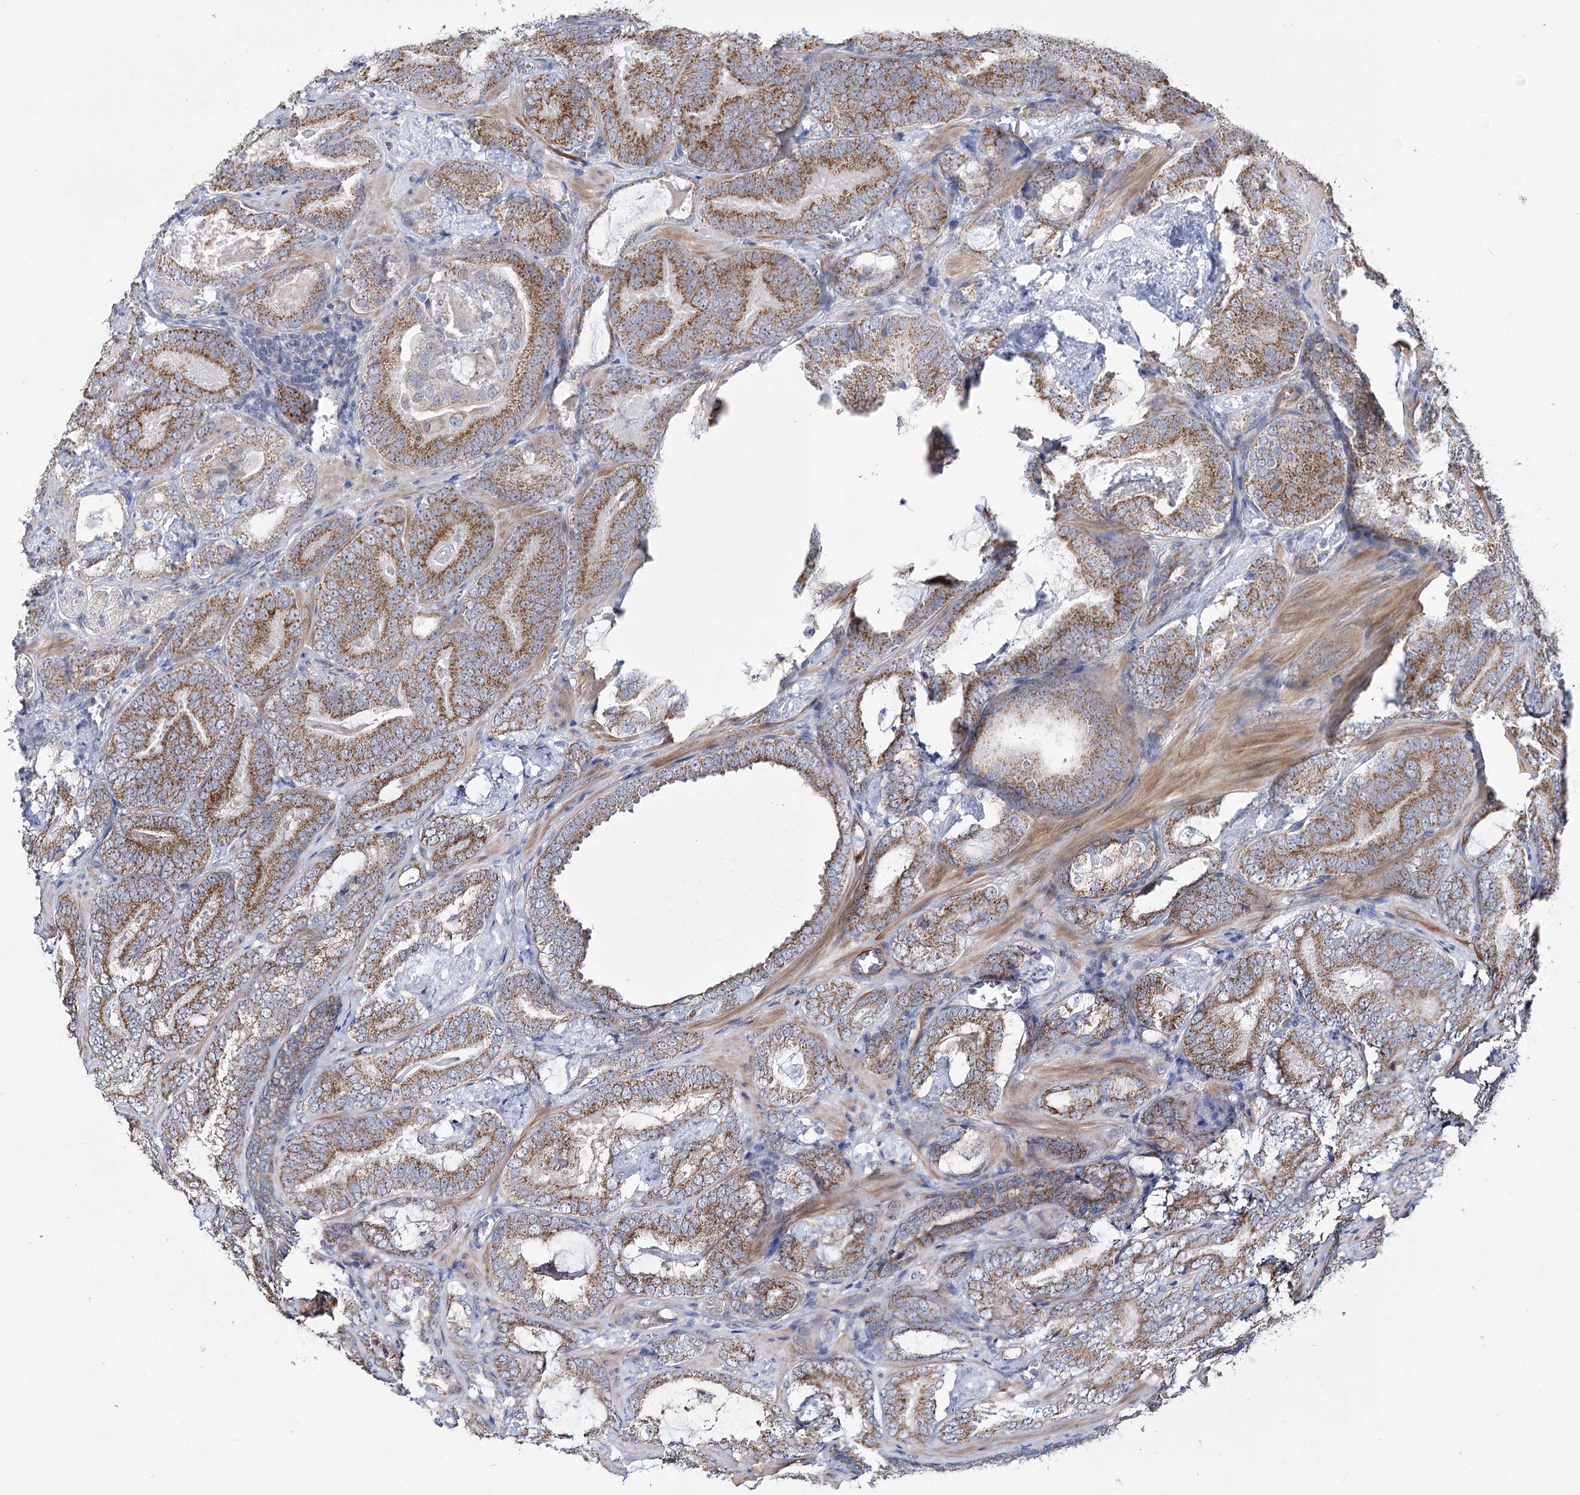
{"staining": {"intensity": "moderate", "quantity": ">75%", "location": "cytoplasmic/membranous"}, "tissue": "prostate cancer", "cell_type": "Tumor cells", "image_type": "cancer", "snomed": [{"axis": "morphology", "description": "Adenocarcinoma, Low grade"}, {"axis": "topography", "description": "Prostate"}], "caption": "IHC of adenocarcinoma (low-grade) (prostate) displays medium levels of moderate cytoplasmic/membranous expression in about >75% of tumor cells.", "gene": "ECHDC3", "patient": {"sex": "male", "age": 60}}